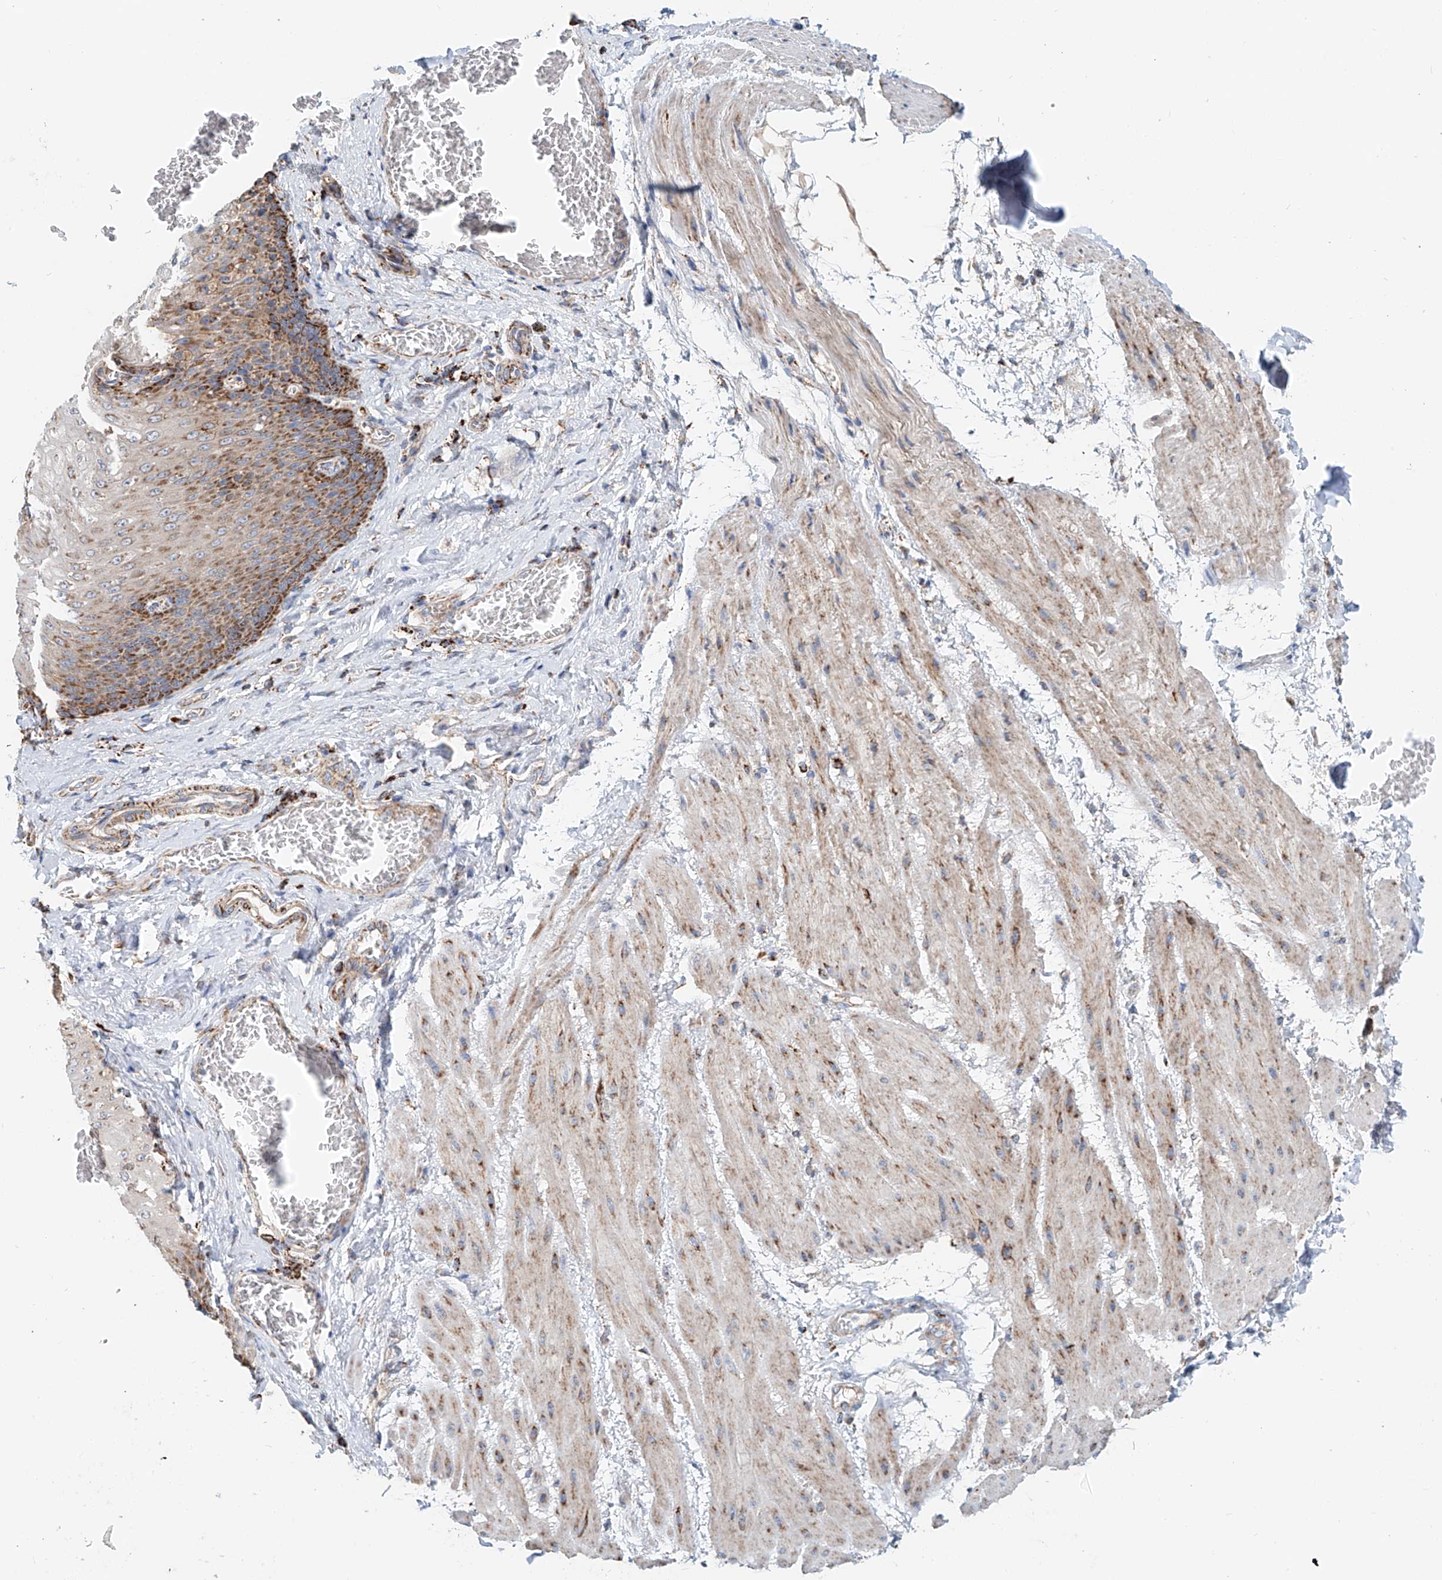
{"staining": {"intensity": "moderate", "quantity": ">75%", "location": "cytoplasmic/membranous"}, "tissue": "esophagus", "cell_type": "Squamous epithelial cells", "image_type": "normal", "snomed": [{"axis": "morphology", "description": "Normal tissue, NOS"}, {"axis": "topography", "description": "Esophagus"}], "caption": "Immunohistochemical staining of benign human esophagus demonstrates medium levels of moderate cytoplasmic/membranous expression in approximately >75% of squamous epithelial cells.", "gene": "CARD10", "patient": {"sex": "male", "age": 48}}